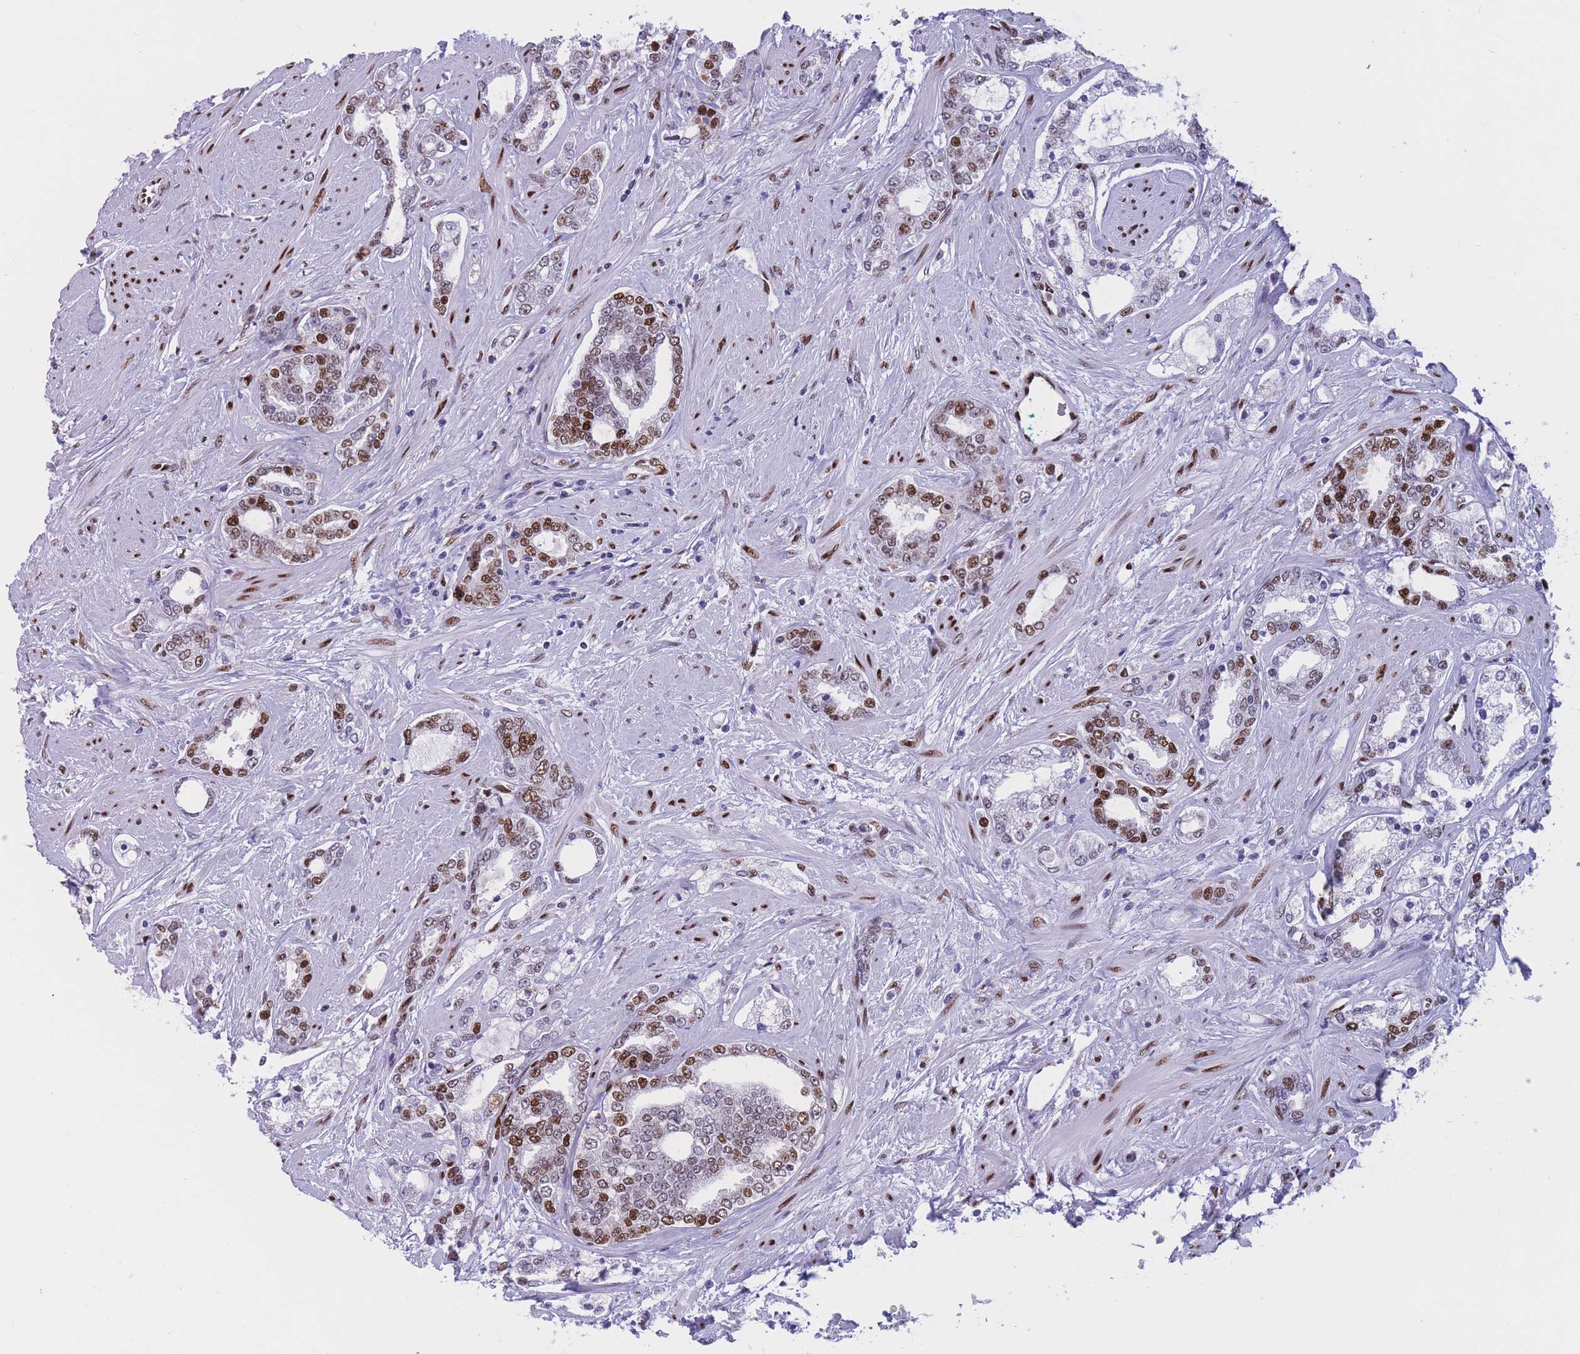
{"staining": {"intensity": "moderate", "quantity": ">75%", "location": "nuclear"}, "tissue": "prostate cancer", "cell_type": "Tumor cells", "image_type": "cancer", "snomed": [{"axis": "morphology", "description": "Adenocarcinoma, High grade"}, {"axis": "topography", "description": "Prostate"}], "caption": "Prostate cancer (high-grade adenocarcinoma) tissue demonstrates moderate nuclear staining in about >75% of tumor cells", "gene": "NASP", "patient": {"sex": "male", "age": 64}}